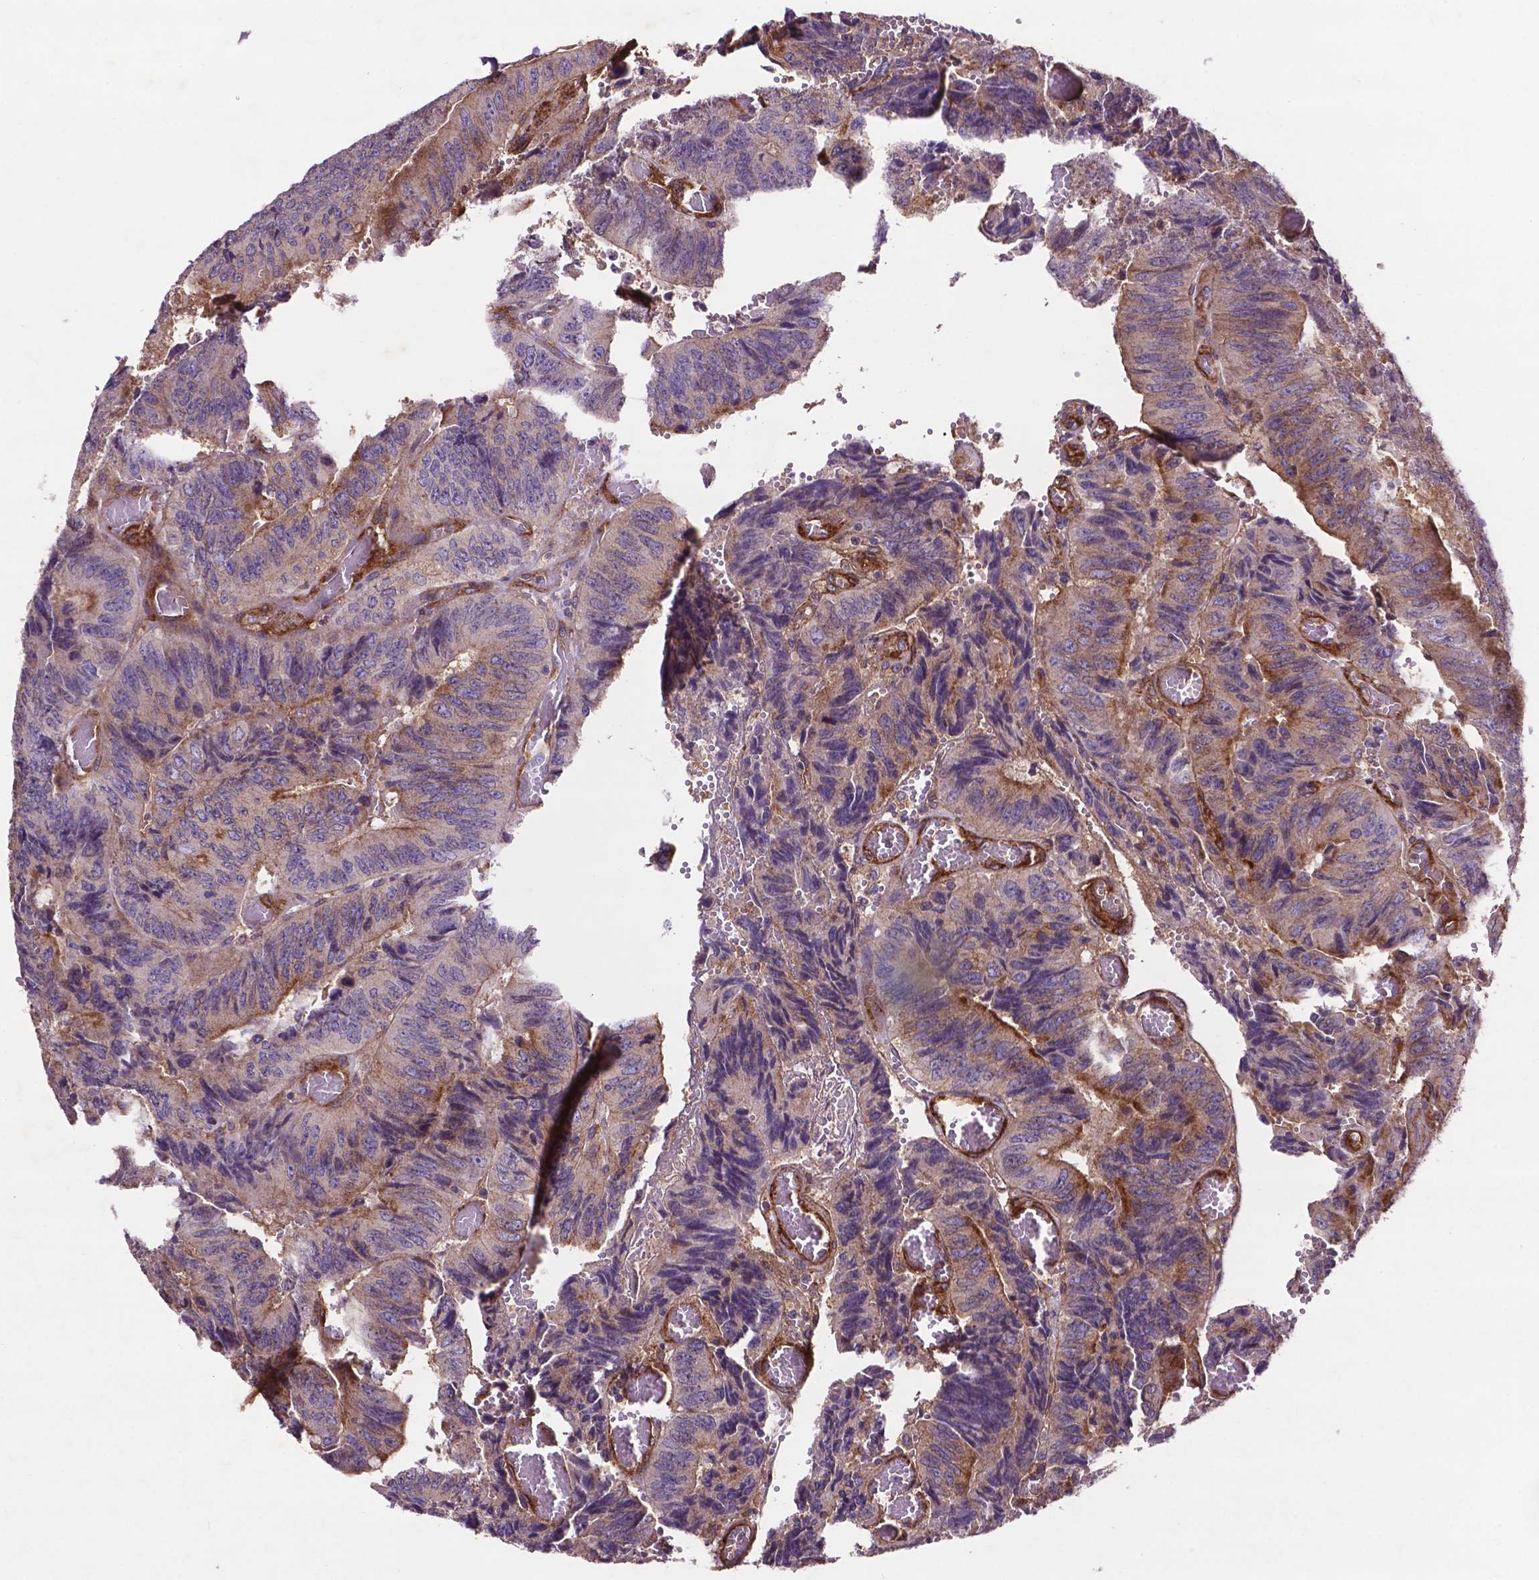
{"staining": {"intensity": "moderate", "quantity": "<25%", "location": "cytoplasmic/membranous"}, "tissue": "colorectal cancer", "cell_type": "Tumor cells", "image_type": "cancer", "snomed": [{"axis": "morphology", "description": "Adenocarcinoma, NOS"}, {"axis": "topography", "description": "Colon"}], "caption": "Colorectal adenocarcinoma was stained to show a protein in brown. There is low levels of moderate cytoplasmic/membranous positivity in approximately <25% of tumor cells.", "gene": "RRAS", "patient": {"sex": "female", "age": 84}}